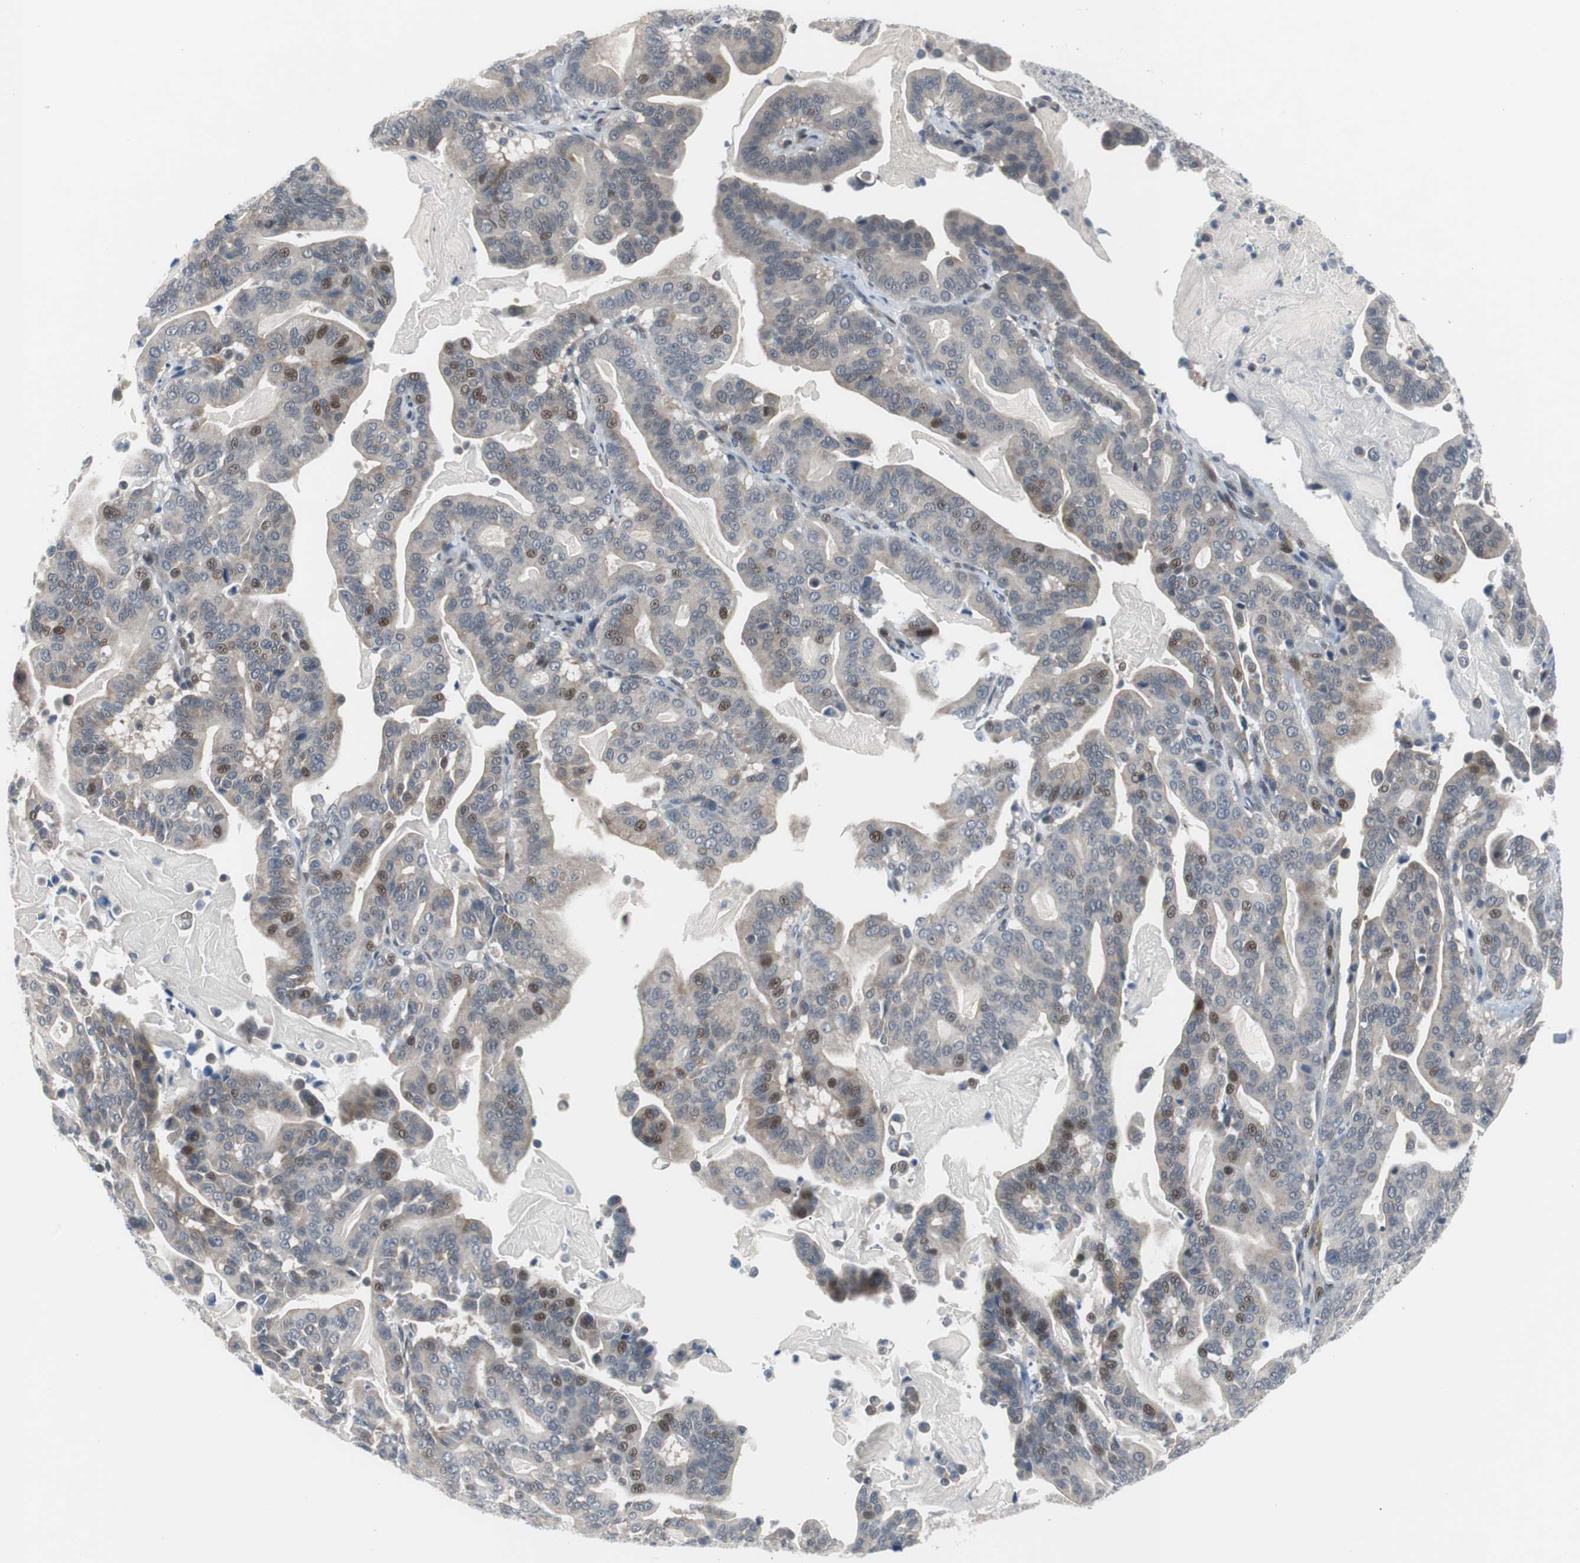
{"staining": {"intensity": "moderate", "quantity": "<25%", "location": "nuclear"}, "tissue": "pancreatic cancer", "cell_type": "Tumor cells", "image_type": "cancer", "snomed": [{"axis": "morphology", "description": "Adenocarcinoma, NOS"}, {"axis": "topography", "description": "Pancreas"}], "caption": "Approximately <25% of tumor cells in pancreatic adenocarcinoma show moderate nuclear protein staining as visualized by brown immunohistochemical staining.", "gene": "MAP2K4", "patient": {"sex": "male", "age": 63}}